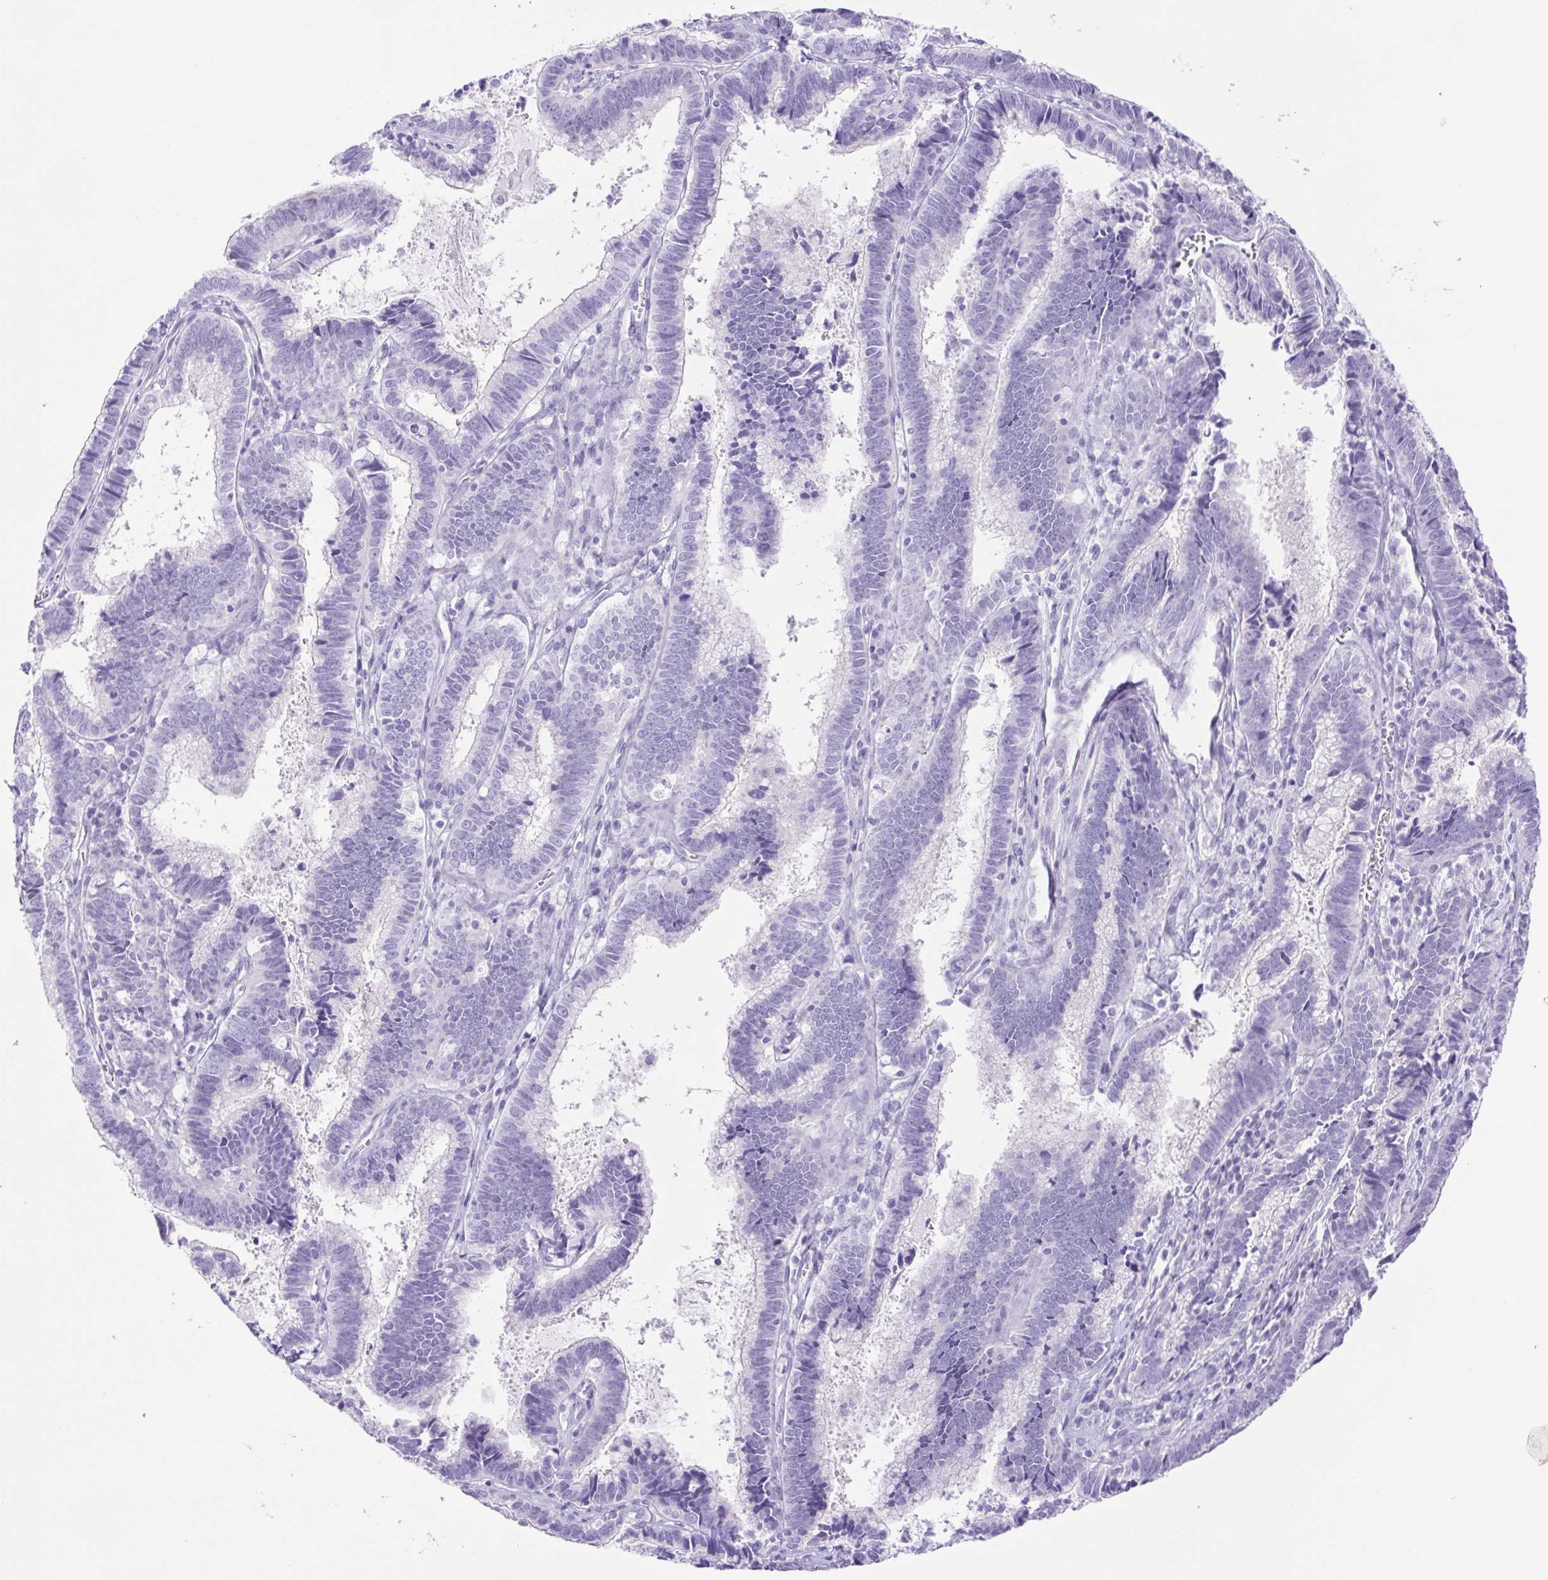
{"staining": {"intensity": "negative", "quantity": "none", "location": "none"}, "tissue": "cervical cancer", "cell_type": "Tumor cells", "image_type": "cancer", "snomed": [{"axis": "morphology", "description": "Adenocarcinoma, NOS"}, {"axis": "topography", "description": "Cervix"}], "caption": "Immunohistochemical staining of cervical adenocarcinoma shows no significant expression in tumor cells. Nuclei are stained in blue.", "gene": "CDSN", "patient": {"sex": "female", "age": 61}}